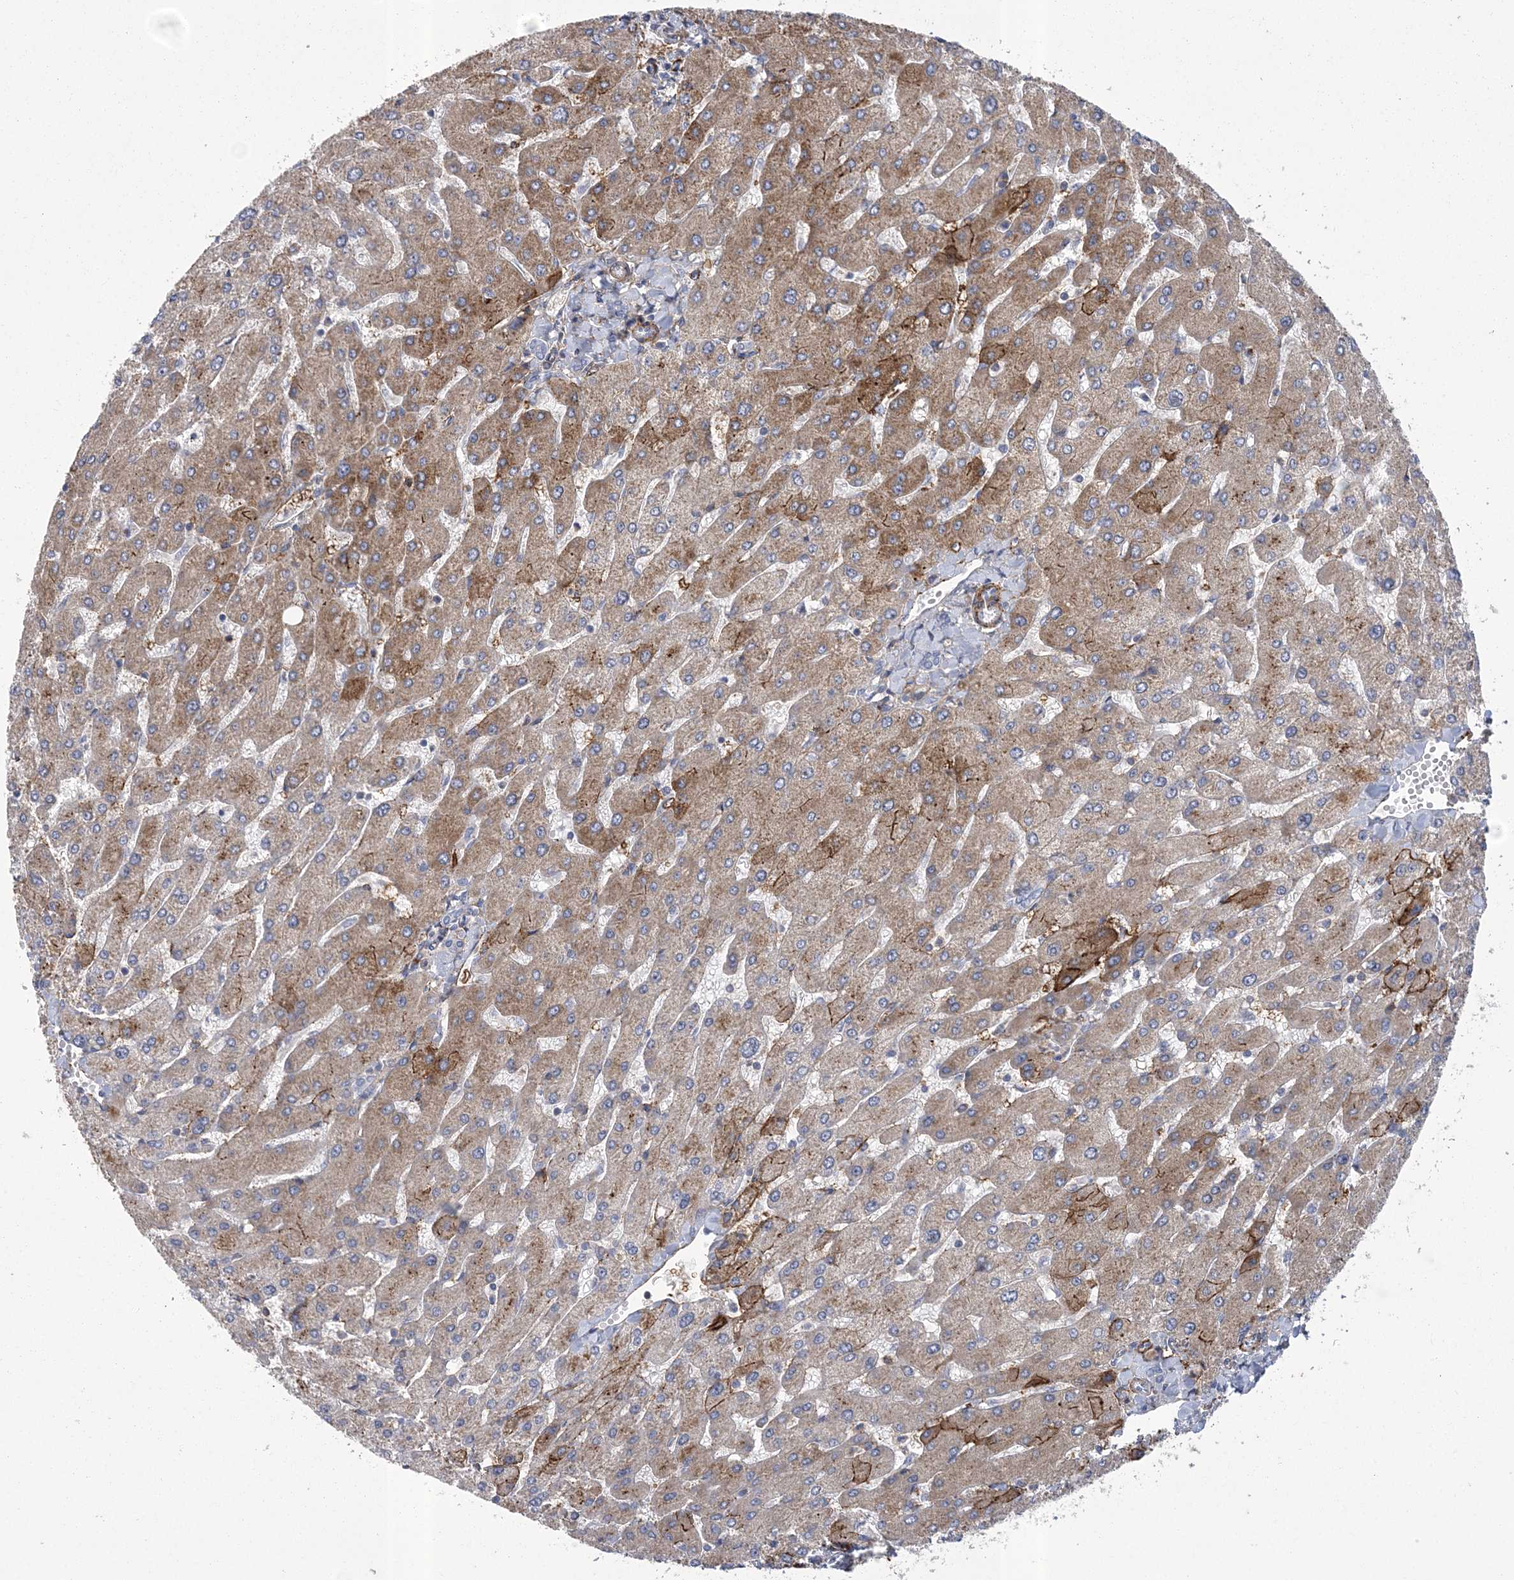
{"staining": {"intensity": "weak", "quantity": "<25%", "location": "cytoplasmic/membranous"}, "tissue": "liver", "cell_type": "Cholangiocytes", "image_type": "normal", "snomed": [{"axis": "morphology", "description": "Normal tissue, NOS"}, {"axis": "topography", "description": "Liver"}], "caption": "This is an IHC photomicrograph of normal human liver. There is no positivity in cholangiocytes.", "gene": "ARSJ", "patient": {"sex": "male", "age": 55}}